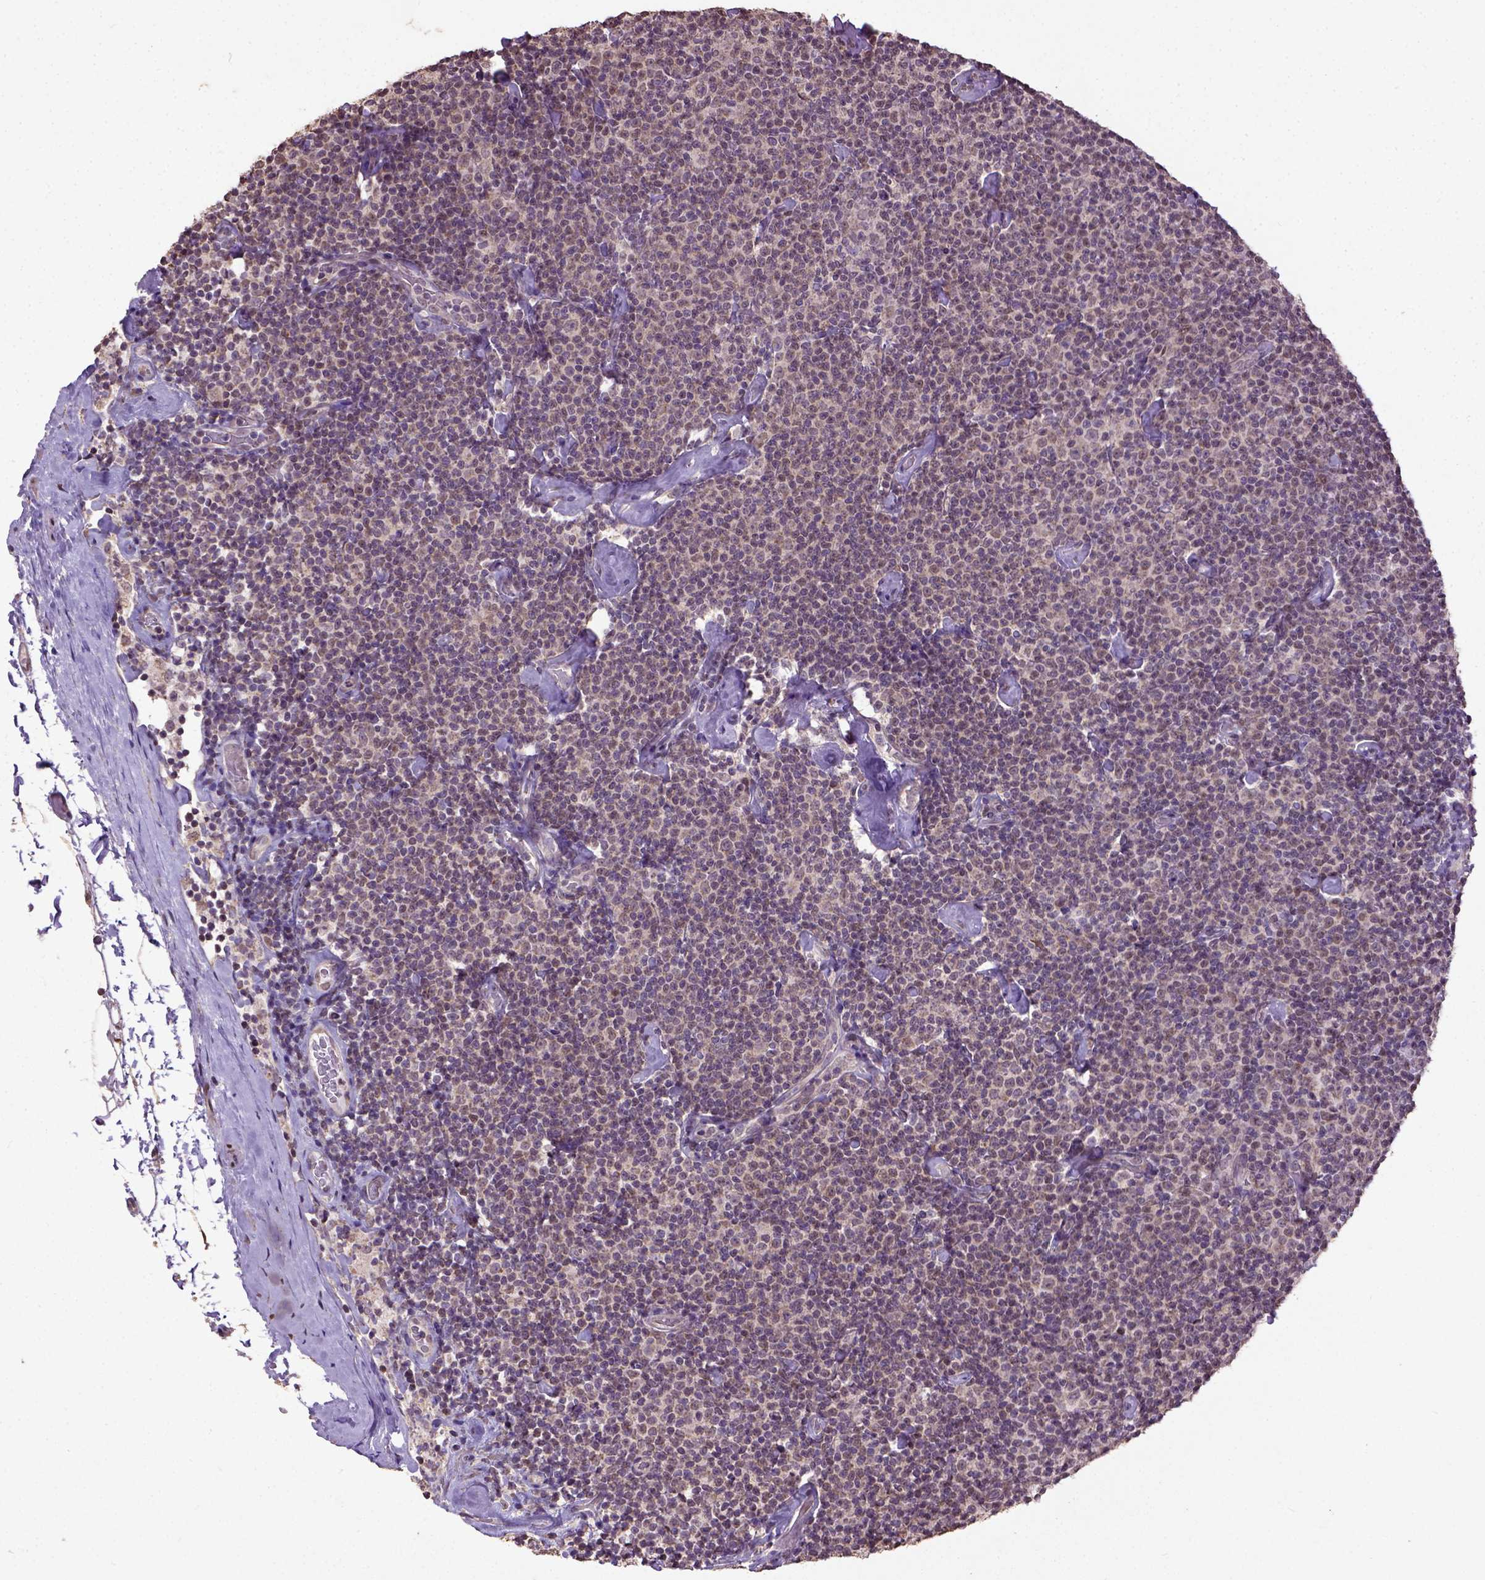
{"staining": {"intensity": "moderate", "quantity": "25%-75%", "location": "nuclear"}, "tissue": "lymphoma", "cell_type": "Tumor cells", "image_type": "cancer", "snomed": [{"axis": "morphology", "description": "Malignant lymphoma, non-Hodgkin's type, Low grade"}, {"axis": "topography", "description": "Lymph node"}], "caption": "Human low-grade malignant lymphoma, non-Hodgkin's type stained with a brown dye shows moderate nuclear positive staining in about 25%-75% of tumor cells.", "gene": "UBA3", "patient": {"sex": "male", "age": 81}}